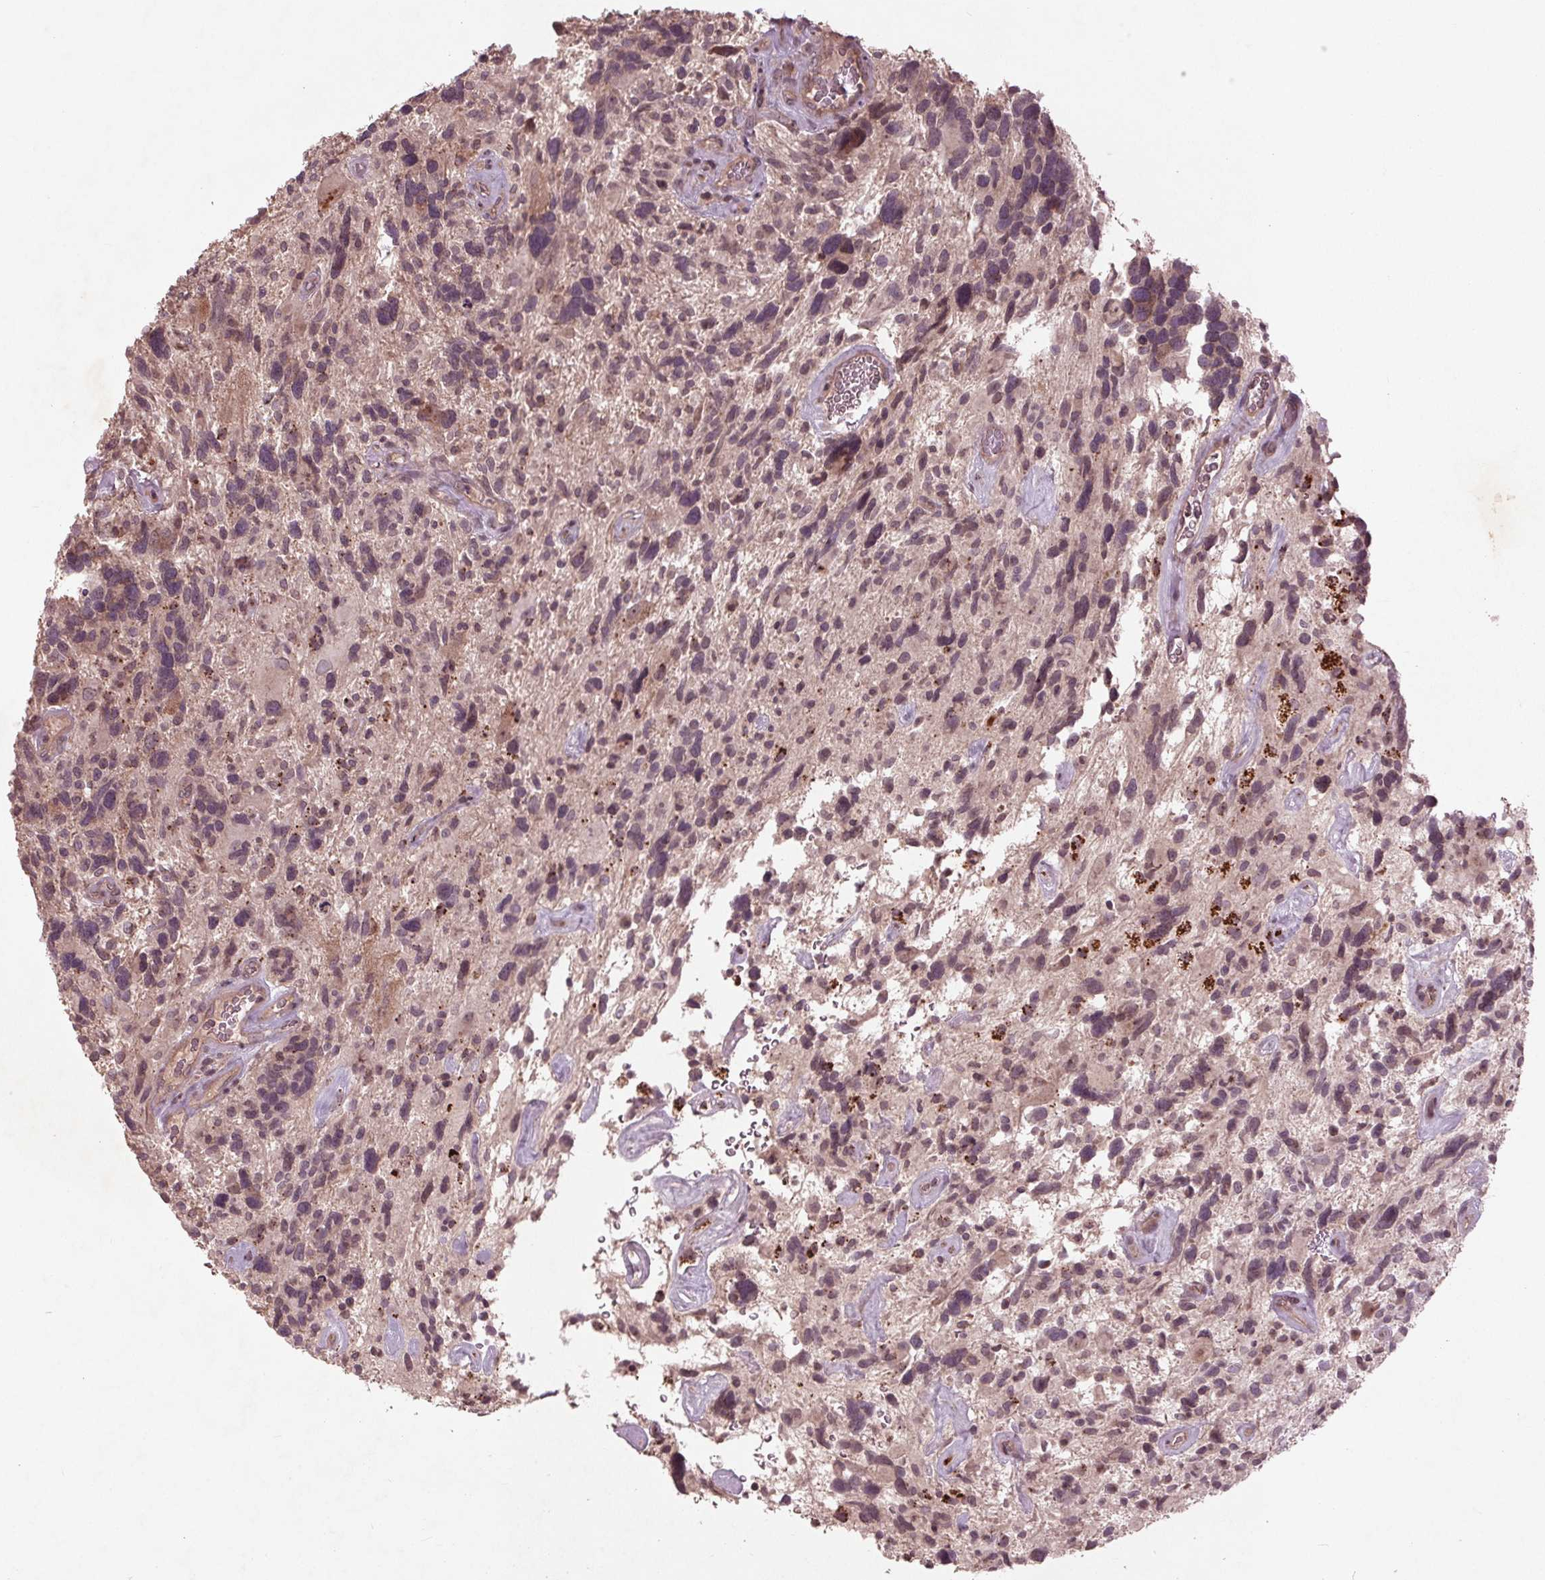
{"staining": {"intensity": "weak", "quantity": "<25%", "location": "nuclear"}, "tissue": "glioma", "cell_type": "Tumor cells", "image_type": "cancer", "snomed": [{"axis": "morphology", "description": "Glioma, malignant, High grade"}, {"axis": "topography", "description": "Brain"}], "caption": "Immunohistochemistry (IHC) photomicrograph of human glioma stained for a protein (brown), which demonstrates no positivity in tumor cells.", "gene": "CDKL4", "patient": {"sex": "male", "age": 49}}